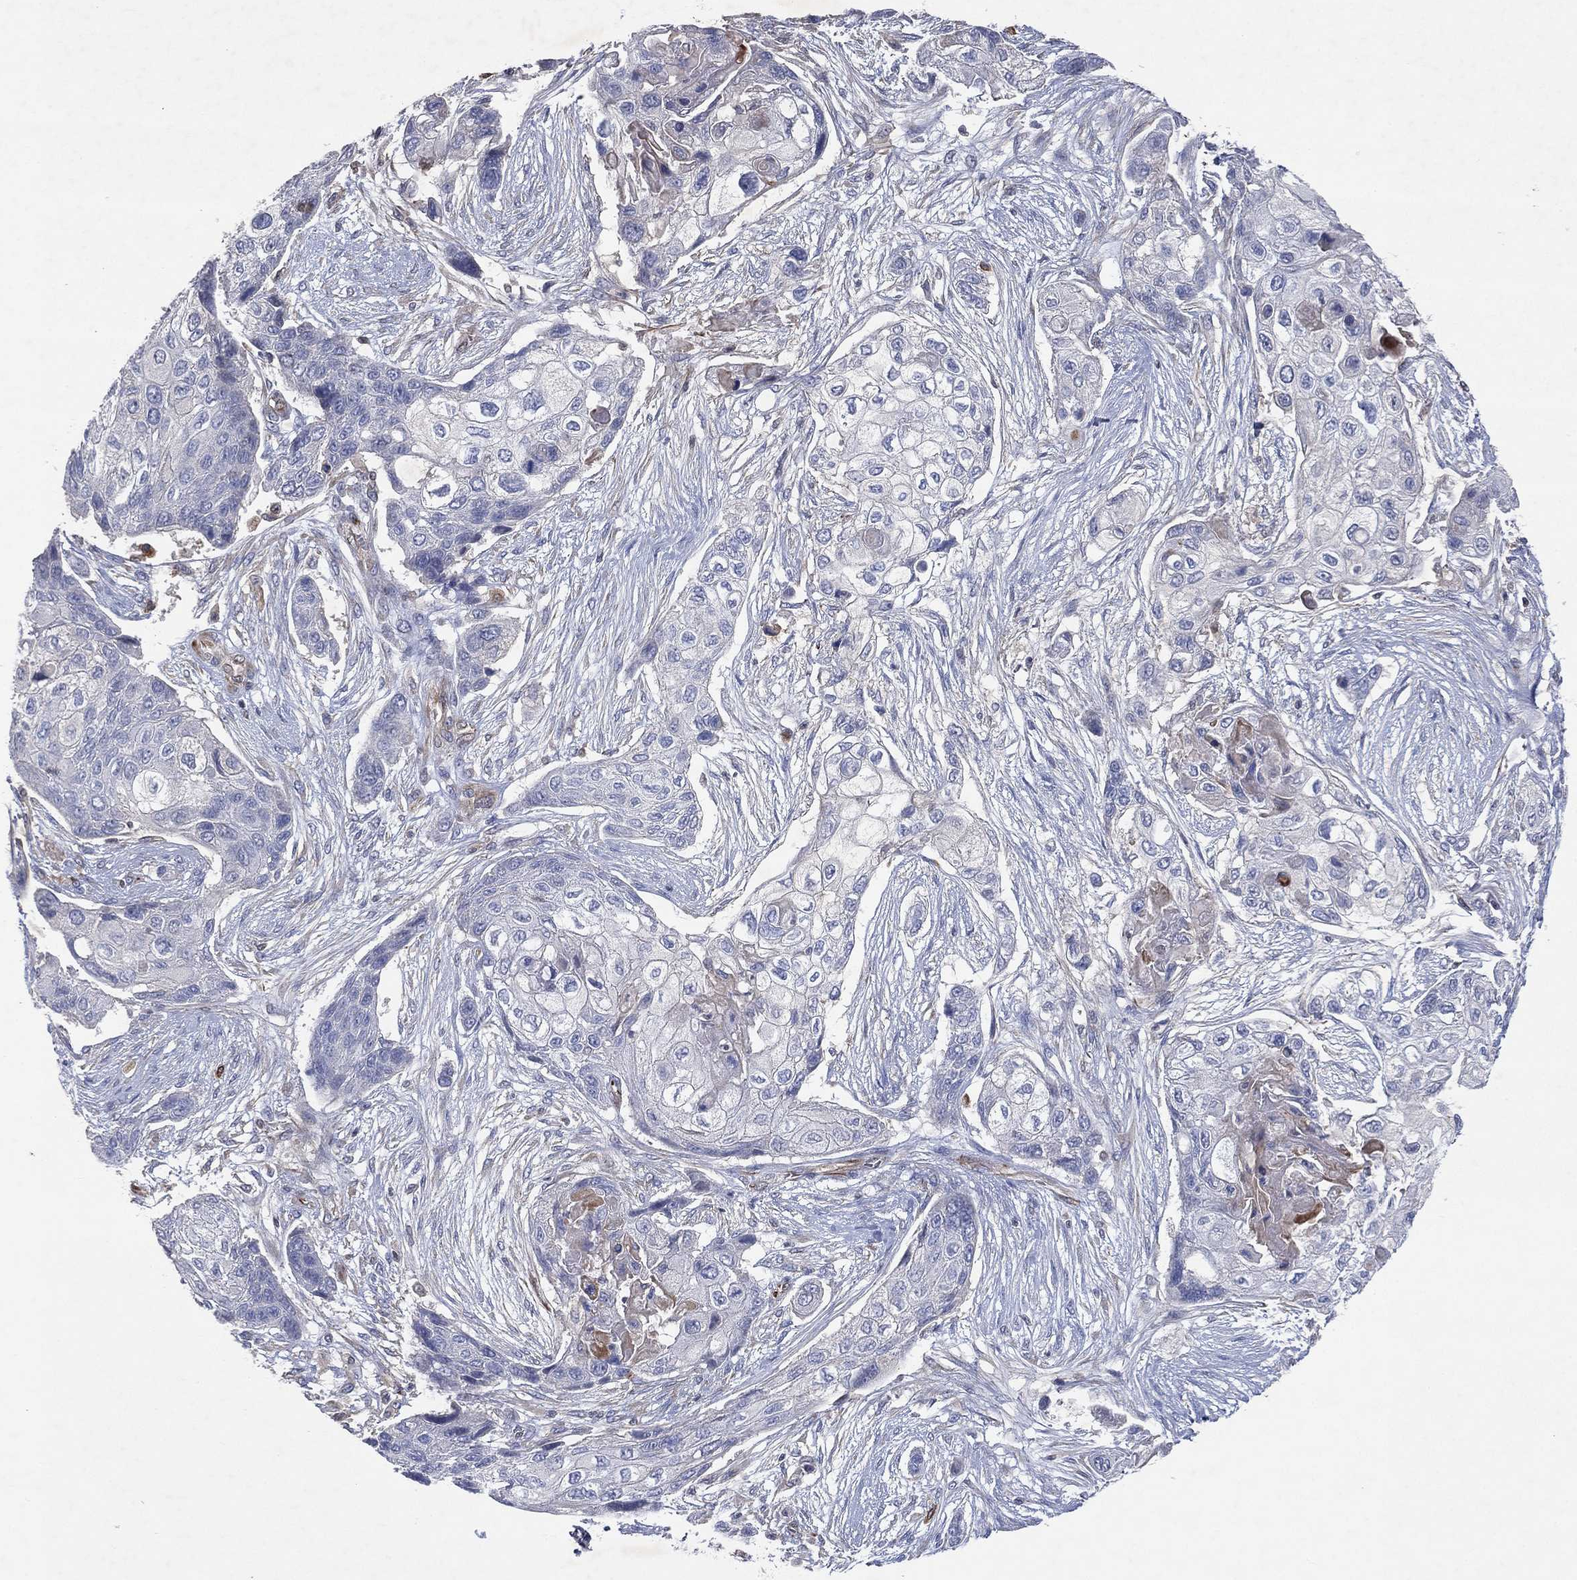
{"staining": {"intensity": "negative", "quantity": "none", "location": "none"}, "tissue": "lung cancer", "cell_type": "Tumor cells", "image_type": "cancer", "snomed": [{"axis": "morphology", "description": "Squamous cell carcinoma, NOS"}, {"axis": "topography", "description": "Lung"}], "caption": "High magnification brightfield microscopy of lung cancer stained with DAB (3,3'-diaminobenzidine) (brown) and counterstained with hematoxylin (blue): tumor cells show no significant positivity.", "gene": "FLI1", "patient": {"sex": "male", "age": 69}}